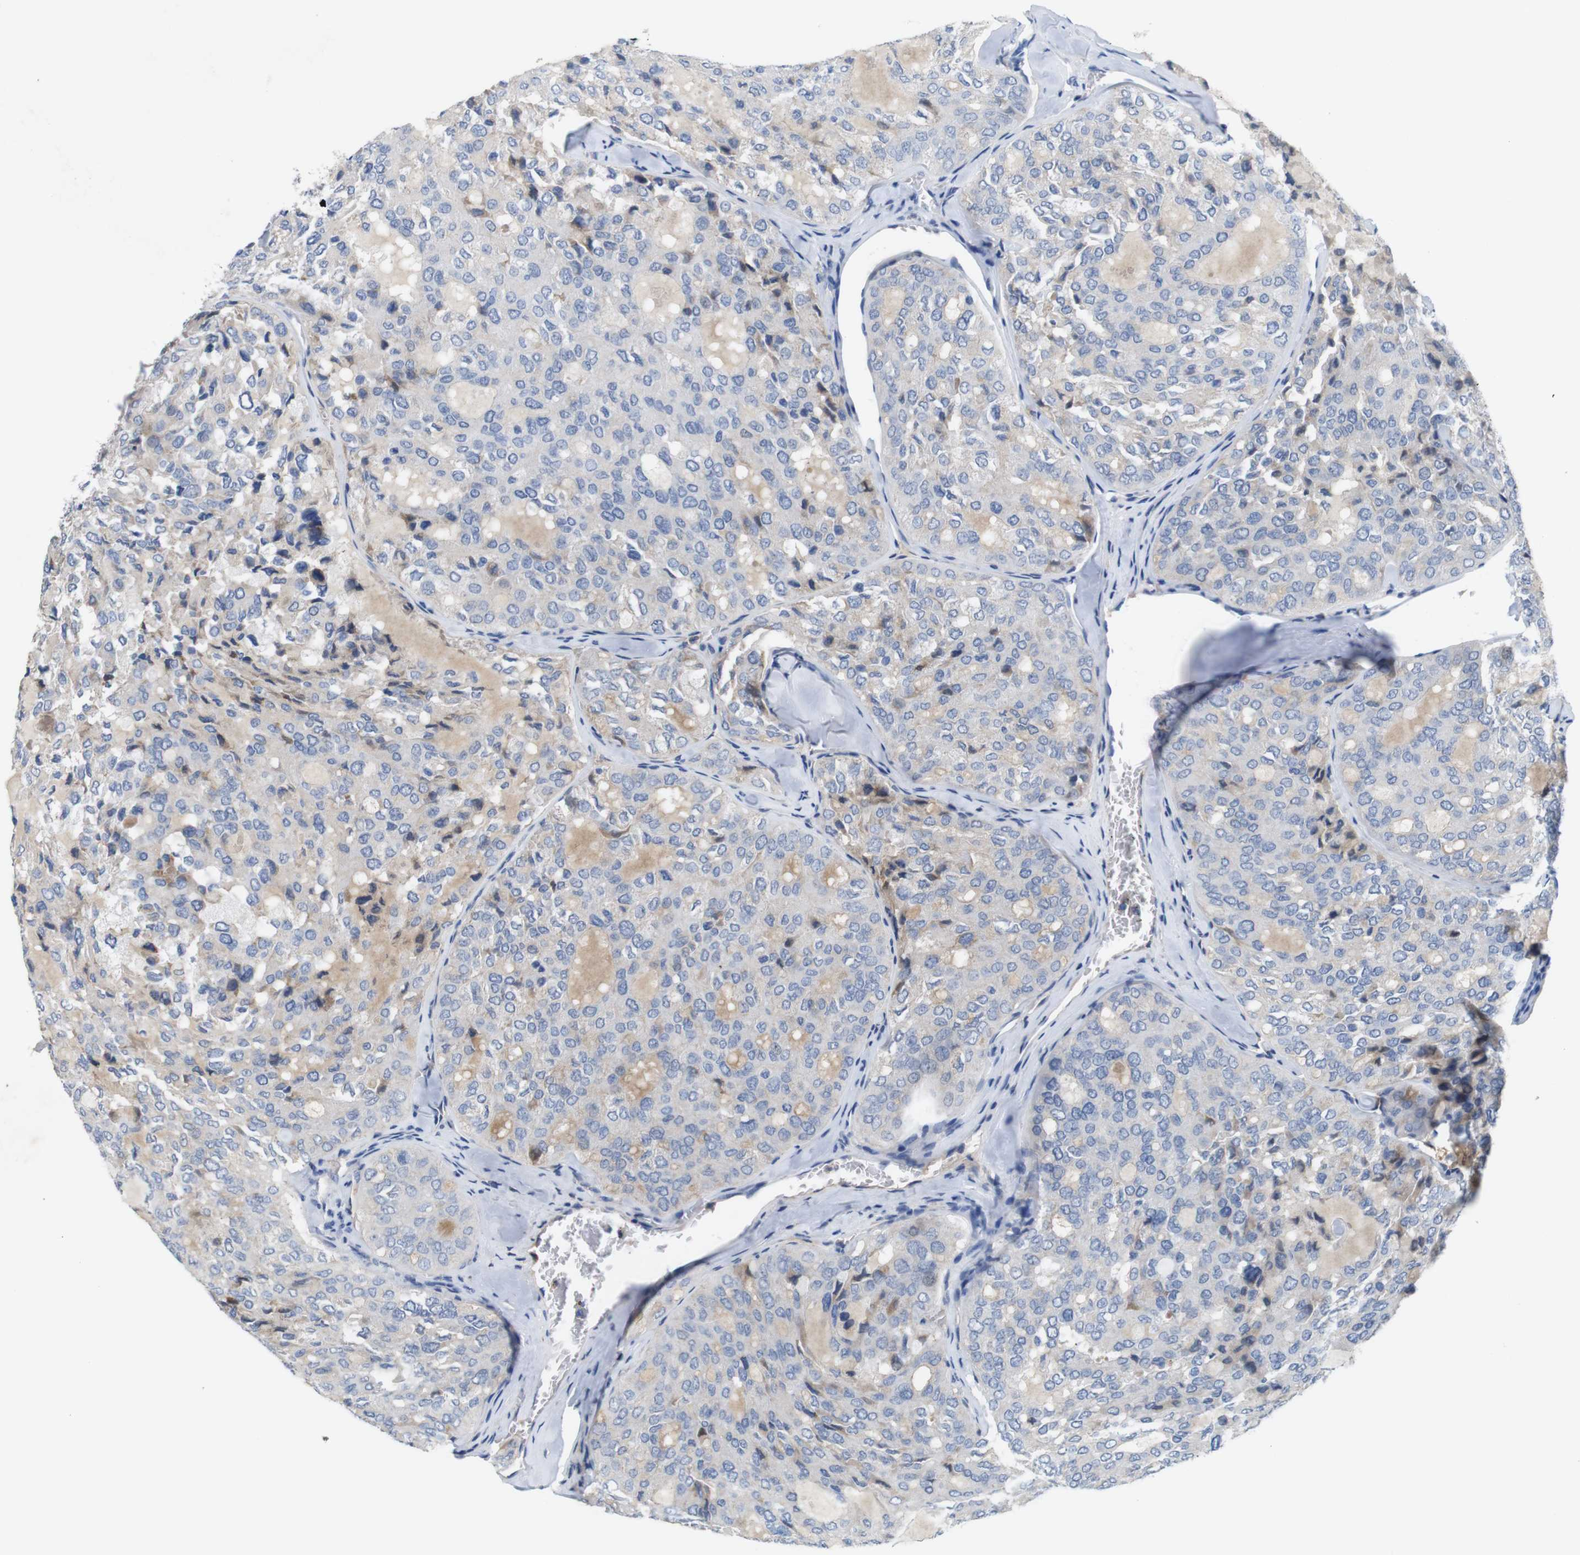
{"staining": {"intensity": "weak", "quantity": "<25%", "location": "cytoplasmic/membranous"}, "tissue": "thyroid cancer", "cell_type": "Tumor cells", "image_type": "cancer", "snomed": [{"axis": "morphology", "description": "Follicular adenoma carcinoma, NOS"}, {"axis": "topography", "description": "Thyroid gland"}], "caption": "Tumor cells are negative for brown protein staining in thyroid cancer (follicular adenoma carcinoma). The staining was performed using DAB (3,3'-diaminobenzidine) to visualize the protein expression in brown, while the nuclei were stained in blue with hematoxylin (Magnification: 20x).", "gene": "C1RL", "patient": {"sex": "male", "age": 75}}